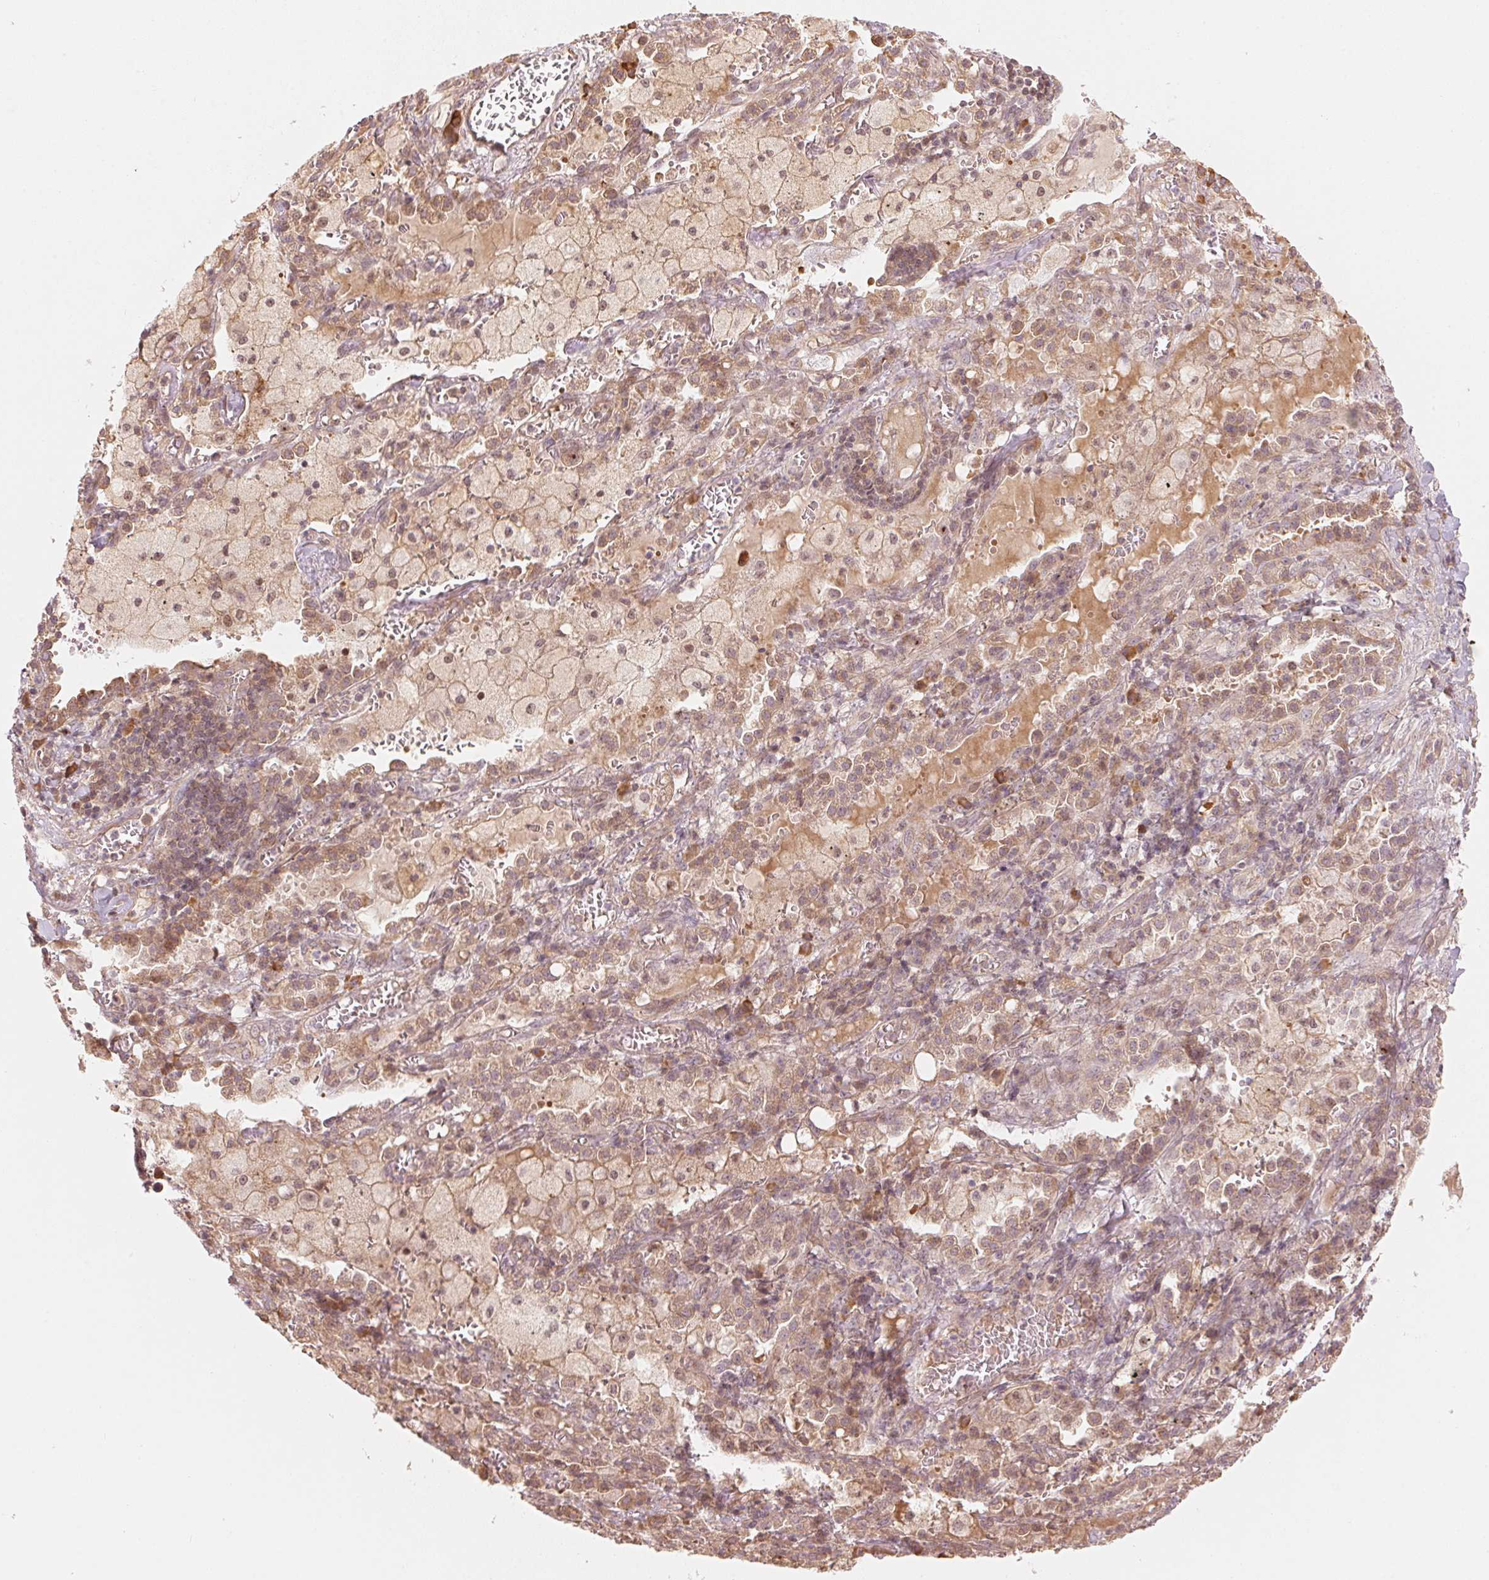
{"staining": {"intensity": "weak", "quantity": "25%-75%", "location": "cytoplasmic/membranous"}, "tissue": "lung cancer", "cell_type": "Tumor cells", "image_type": "cancer", "snomed": [{"axis": "morphology", "description": "Adenocarcinoma, NOS"}, {"axis": "topography", "description": "Lung"}], "caption": "DAB immunohistochemical staining of human adenocarcinoma (lung) demonstrates weak cytoplasmic/membranous protein expression in approximately 25%-75% of tumor cells.", "gene": "PRKN", "patient": {"sex": "male", "age": 57}}